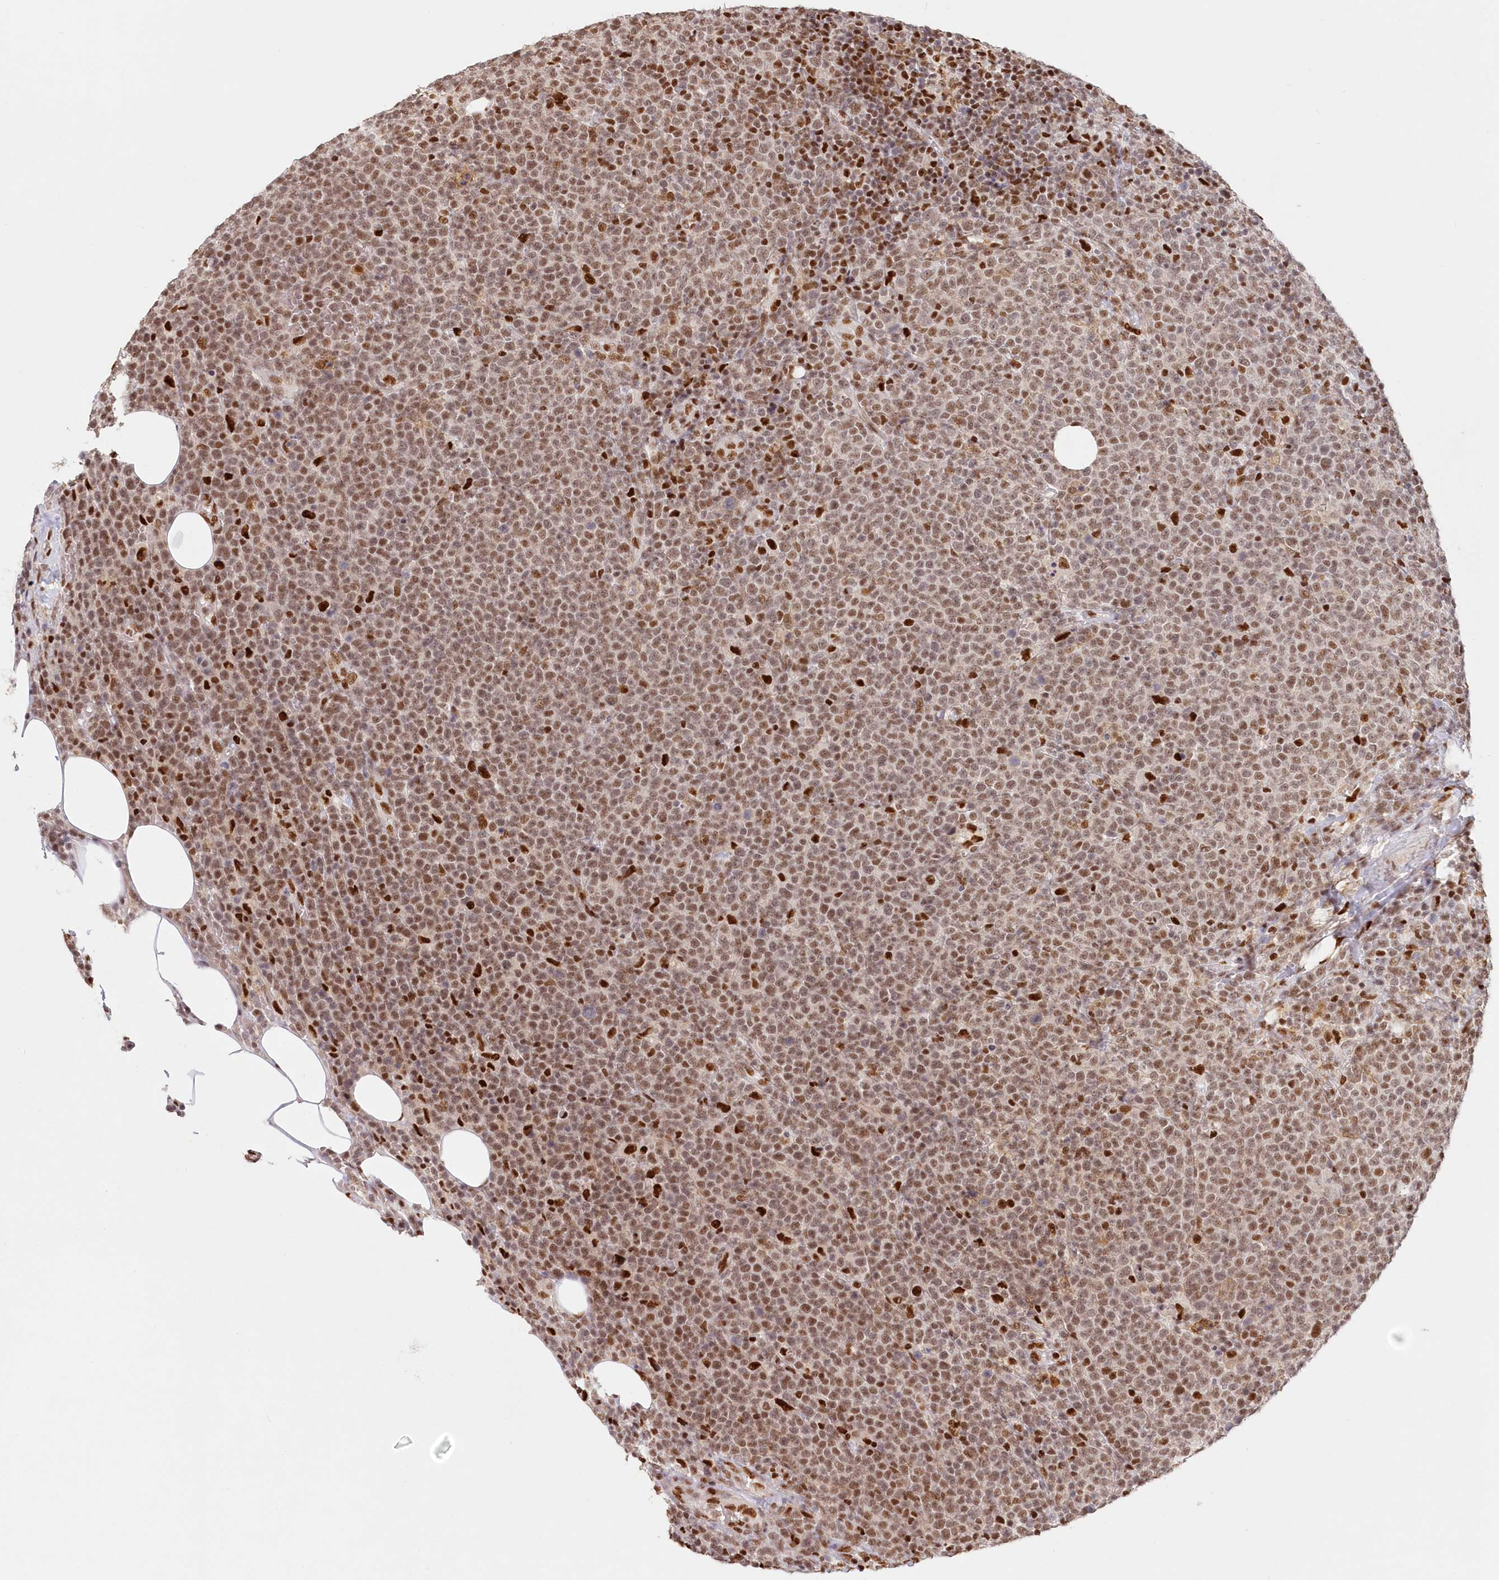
{"staining": {"intensity": "moderate", "quantity": ">75%", "location": "nuclear"}, "tissue": "lymphoma", "cell_type": "Tumor cells", "image_type": "cancer", "snomed": [{"axis": "morphology", "description": "Malignant lymphoma, non-Hodgkin's type, High grade"}, {"axis": "topography", "description": "Lymph node"}], "caption": "Protein staining of lymphoma tissue demonstrates moderate nuclear staining in approximately >75% of tumor cells. Using DAB (3,3'-diaminobenzidine) (brown) and hematoxylin (blue) stains, captured at high magnification using brightfield microscopy.", "gene": "POLR2B", "patient": {"sex": "male", "age": 61}}